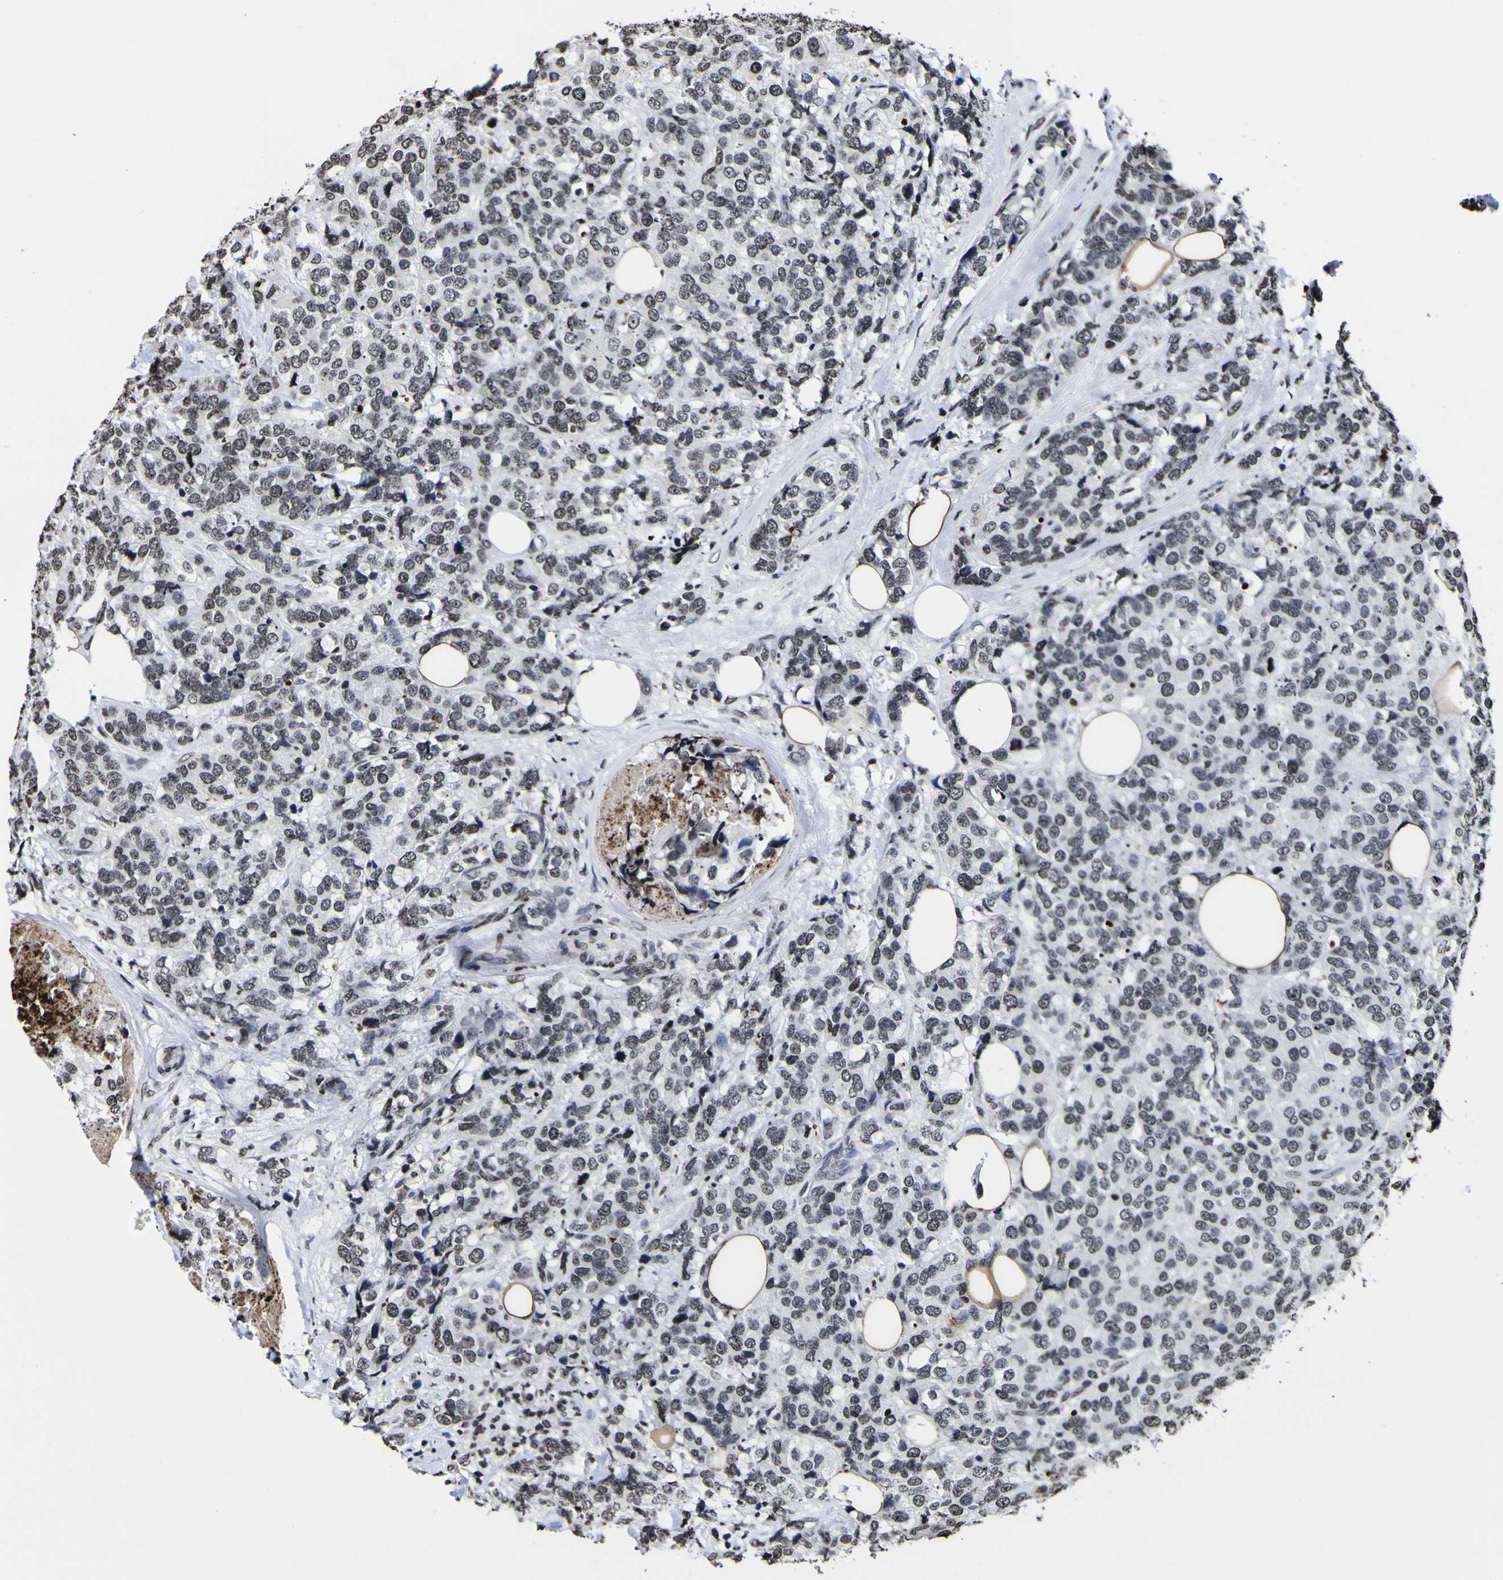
{"staining": {"intensity": "moderate", "quantity": "25%-75%", "location": "nuclear"}, "tissue": "breast cancer", "cell_type": "Tumor cells", "image_type": "cancer", "snomed": [{"axis": "morphology", "description": "Lobular carcinoma"}, {"axis": "topography", "description": "Breast"}], "caption": "Breast lobular carcinoma stained for a protein reveals moderate nuclear positivity in tumor cells.", "gene": "PIAS1", "patient": {"sex": "female", "age": 59}}